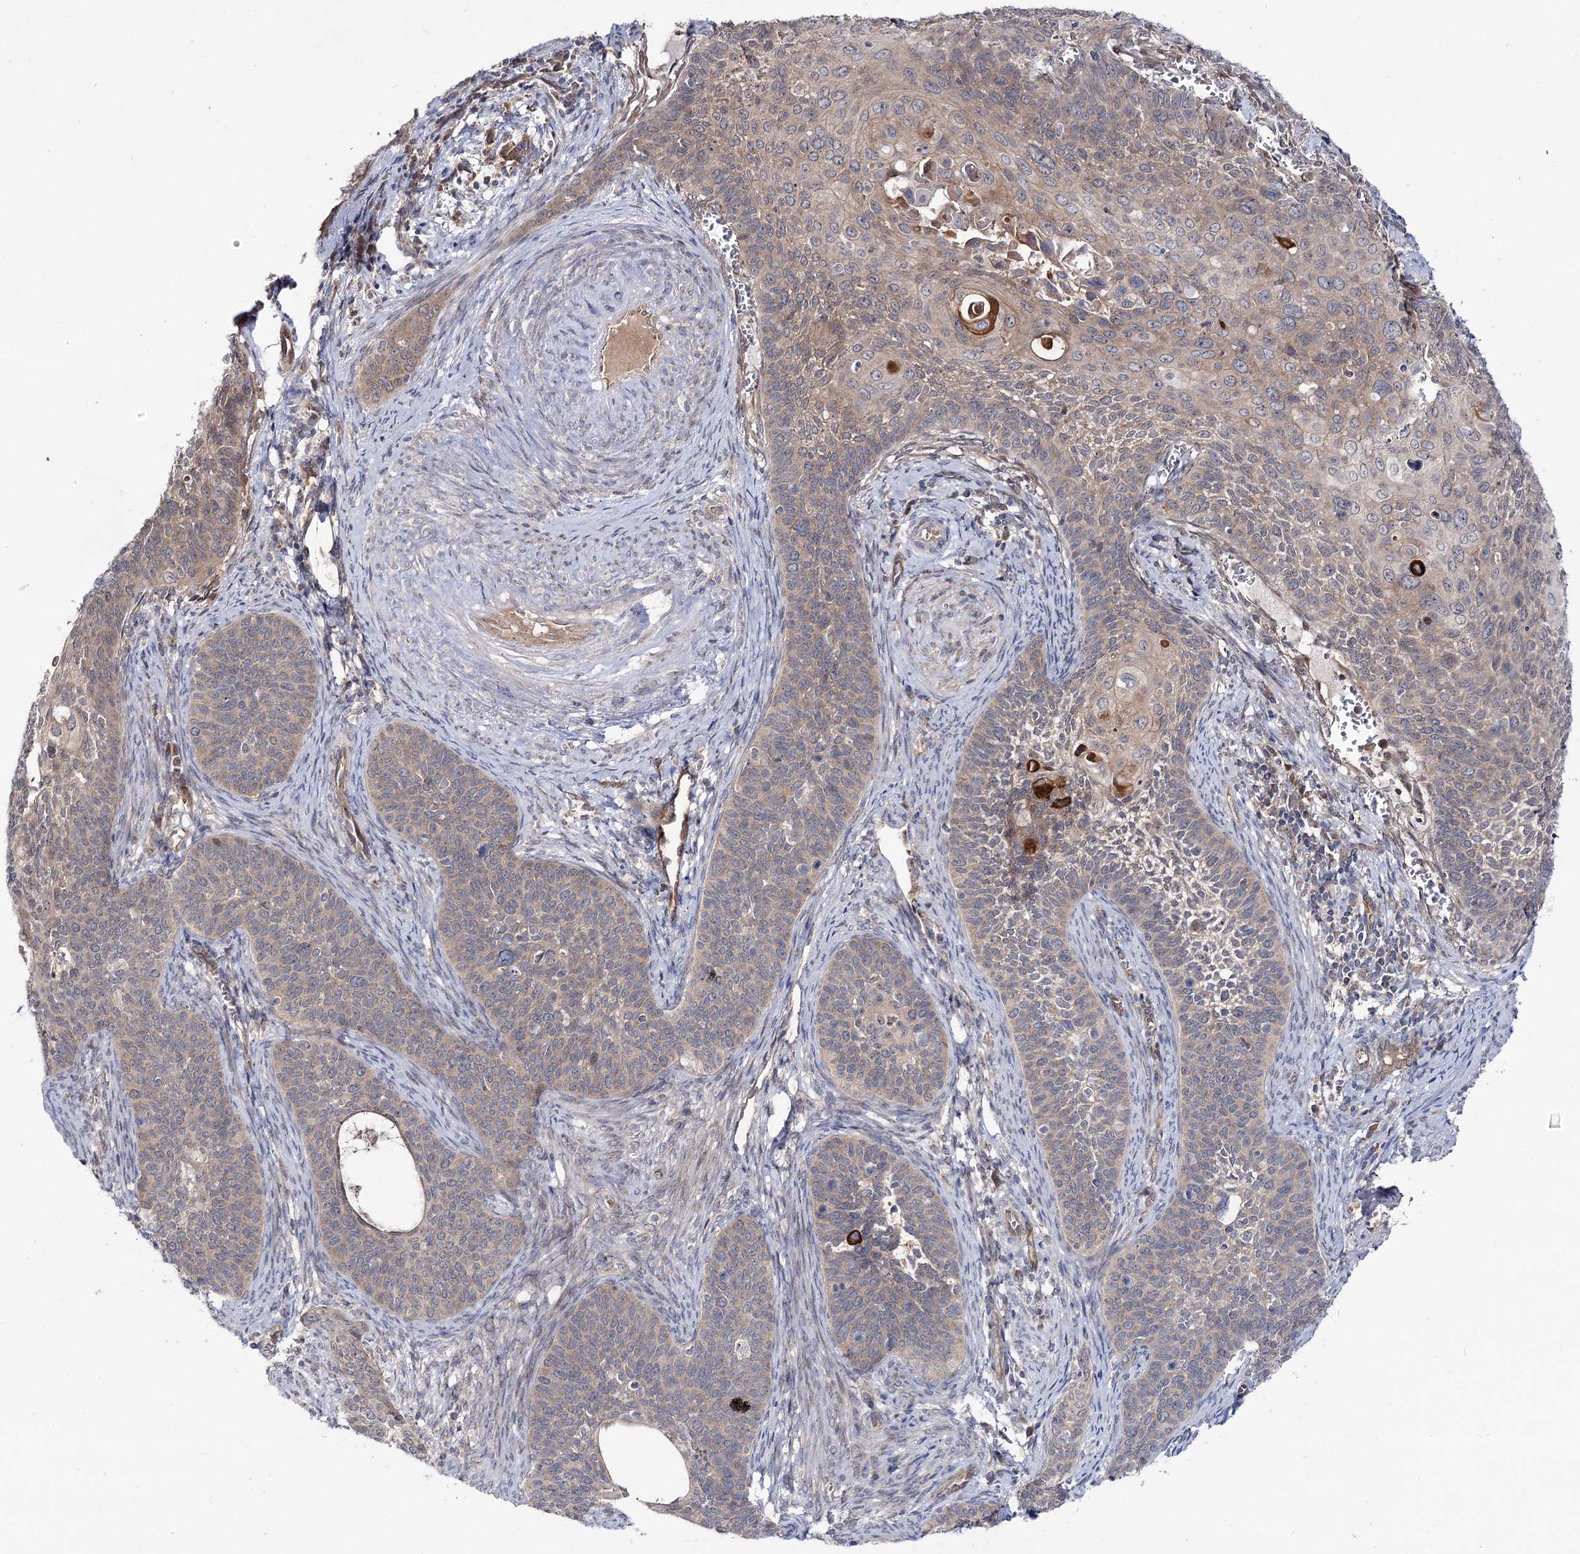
{"staining": {"intensity": "weak", "quantity": ">75%", "location": "cytoplasmic/membranous"}, "tissue": "cervical cancer", "cell_type": "Tumor cells", "image_type": "cancer", "snomed": [{"axis": "morphology", "description": "Squamous cell carcinoma, NOS"}, {"axis": "topography", "description": "Cervix"}], "caption": "A high-resolution image shows immunohistochemistry staining of cervical squamous cell carcinoma, which demonstrates weak cytoplasmic/membranous staining in approximately >75% of tumor cells.", "gene": "C11orf80", "patient": {"sex": "female", "age": 33}}